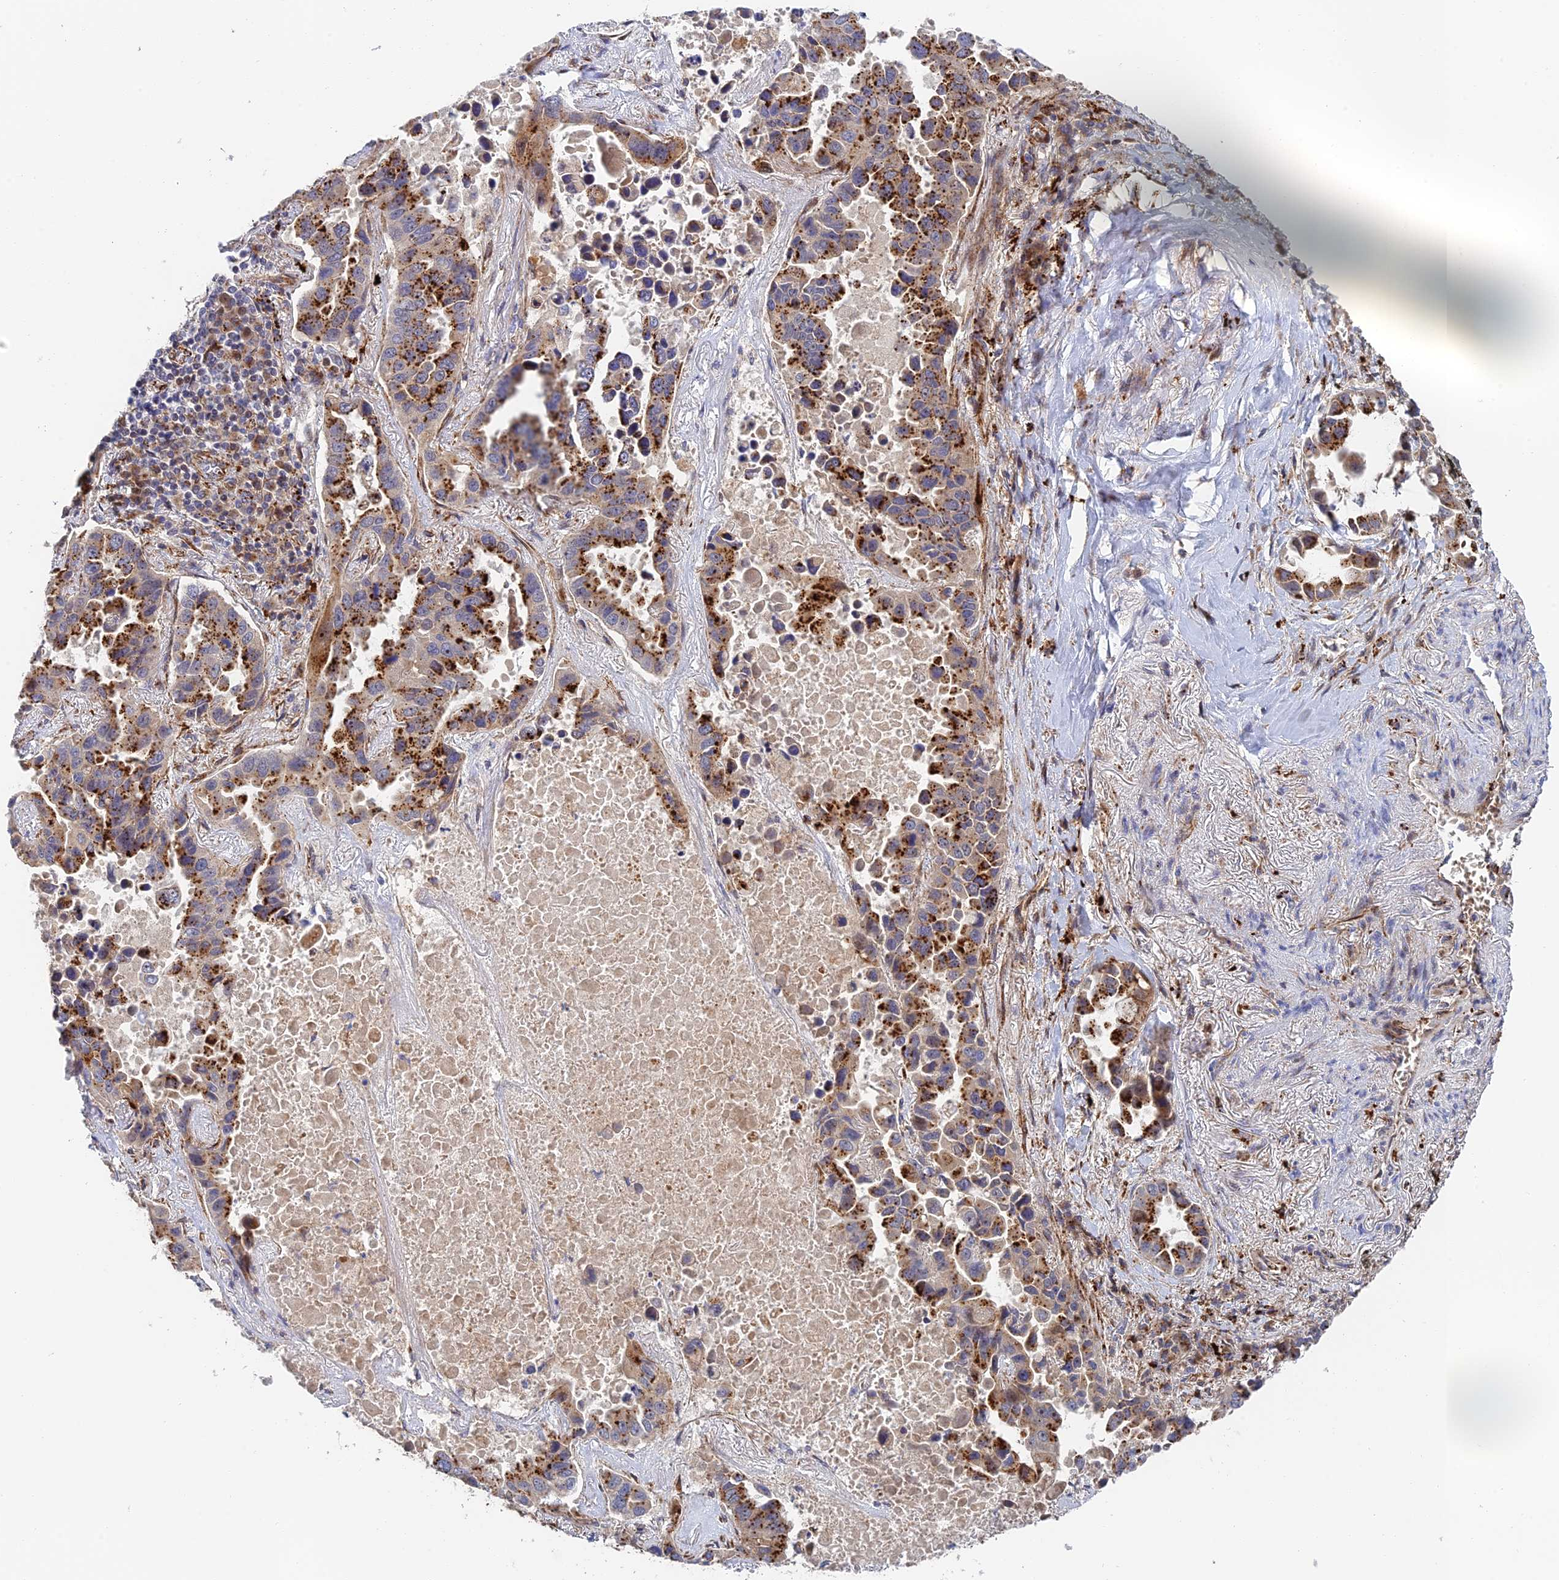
{"staining": {"intensity": "strong", "quantity": "25%-75%", "location": "cytoplasmic/membranous"}, "tissue": "lung cancer", "cell_type": "Tumor cells", "image_type": "cancer", "snomed": [{"axis": "morphology", "description": "Adenocarcinoma, NOS"}, {"axis": "topography", "description": "Lung"}], "caption": "This histopathology image exhibits immunohistochemistry (IHC) staining of lung adenocarcinoma, with high strong cytoplasmic/membranous staining in about 25%-75% of tumor cells.", "gene": "PPP2R3C", "patient": {"sex": "male", "age": 64}}